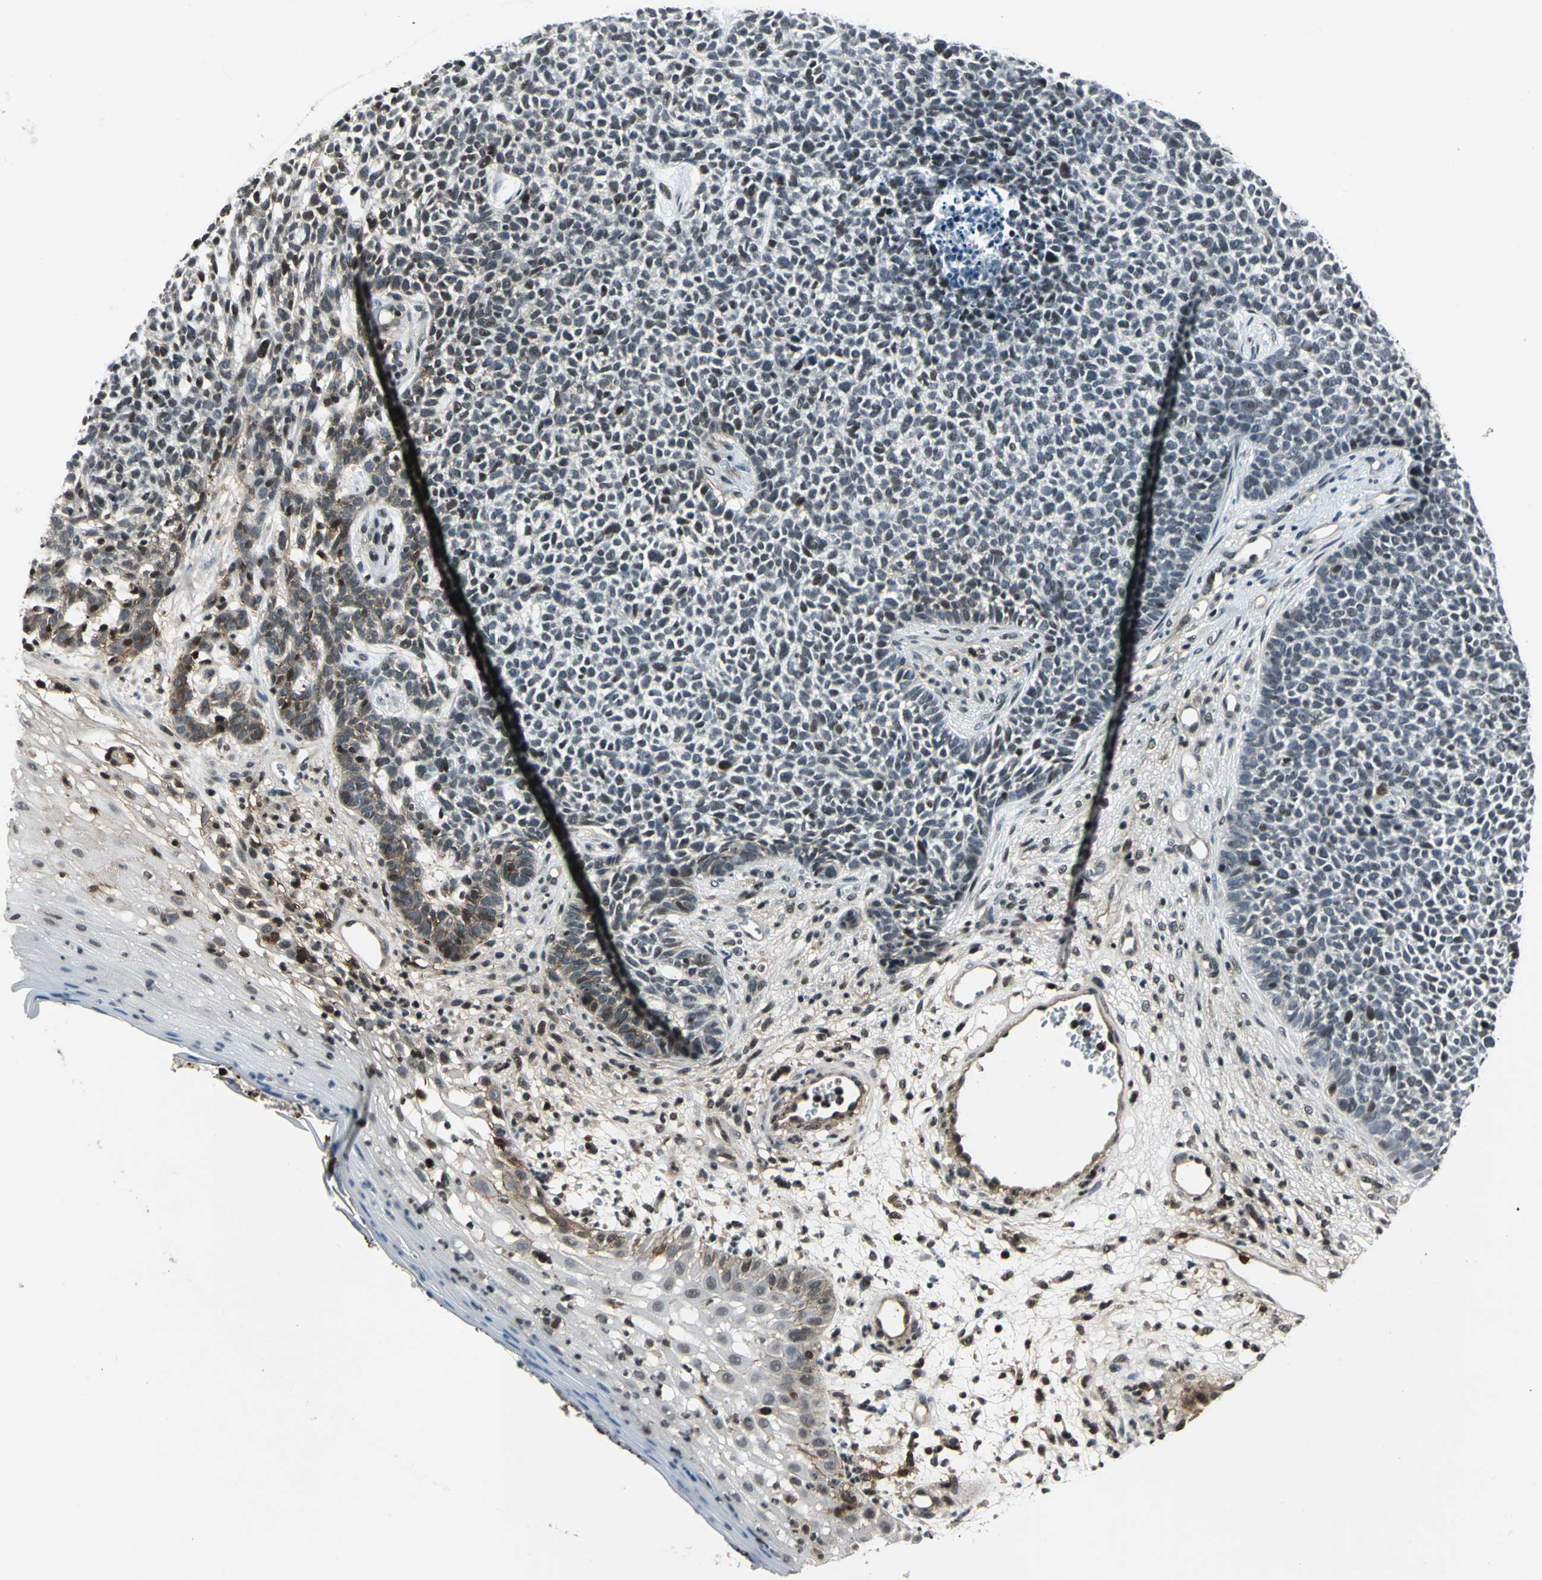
{"staining": {"intensity": "moderate", "quantity": "<25%", "location": "cytoplasmic/membranous,nuclear"}, "tissue": "skin cancer", "cell_type": "Tumor cells", "image_type": "cancer", "snomed": [{"axis": "morphology", "description": "Basal cell carcinoma"}, {"axis": "topography", "description": "Skin"}], "caption": "Immunohistochemical staining of basal cell carcinoma (skin) displays low levels of moderate cytoplasmic/membranous and nuclear positivity in approximately <25% of tumor cells. The staining was performed using DAB (3,3'-diaminobenzidine) to visualize the protein expression in brown, while the nuclei were stained in blue with hematoxylin (Magnification: 20x).", "gene": "NR2C2", "patient": {"sex": "female", "age": 84}}